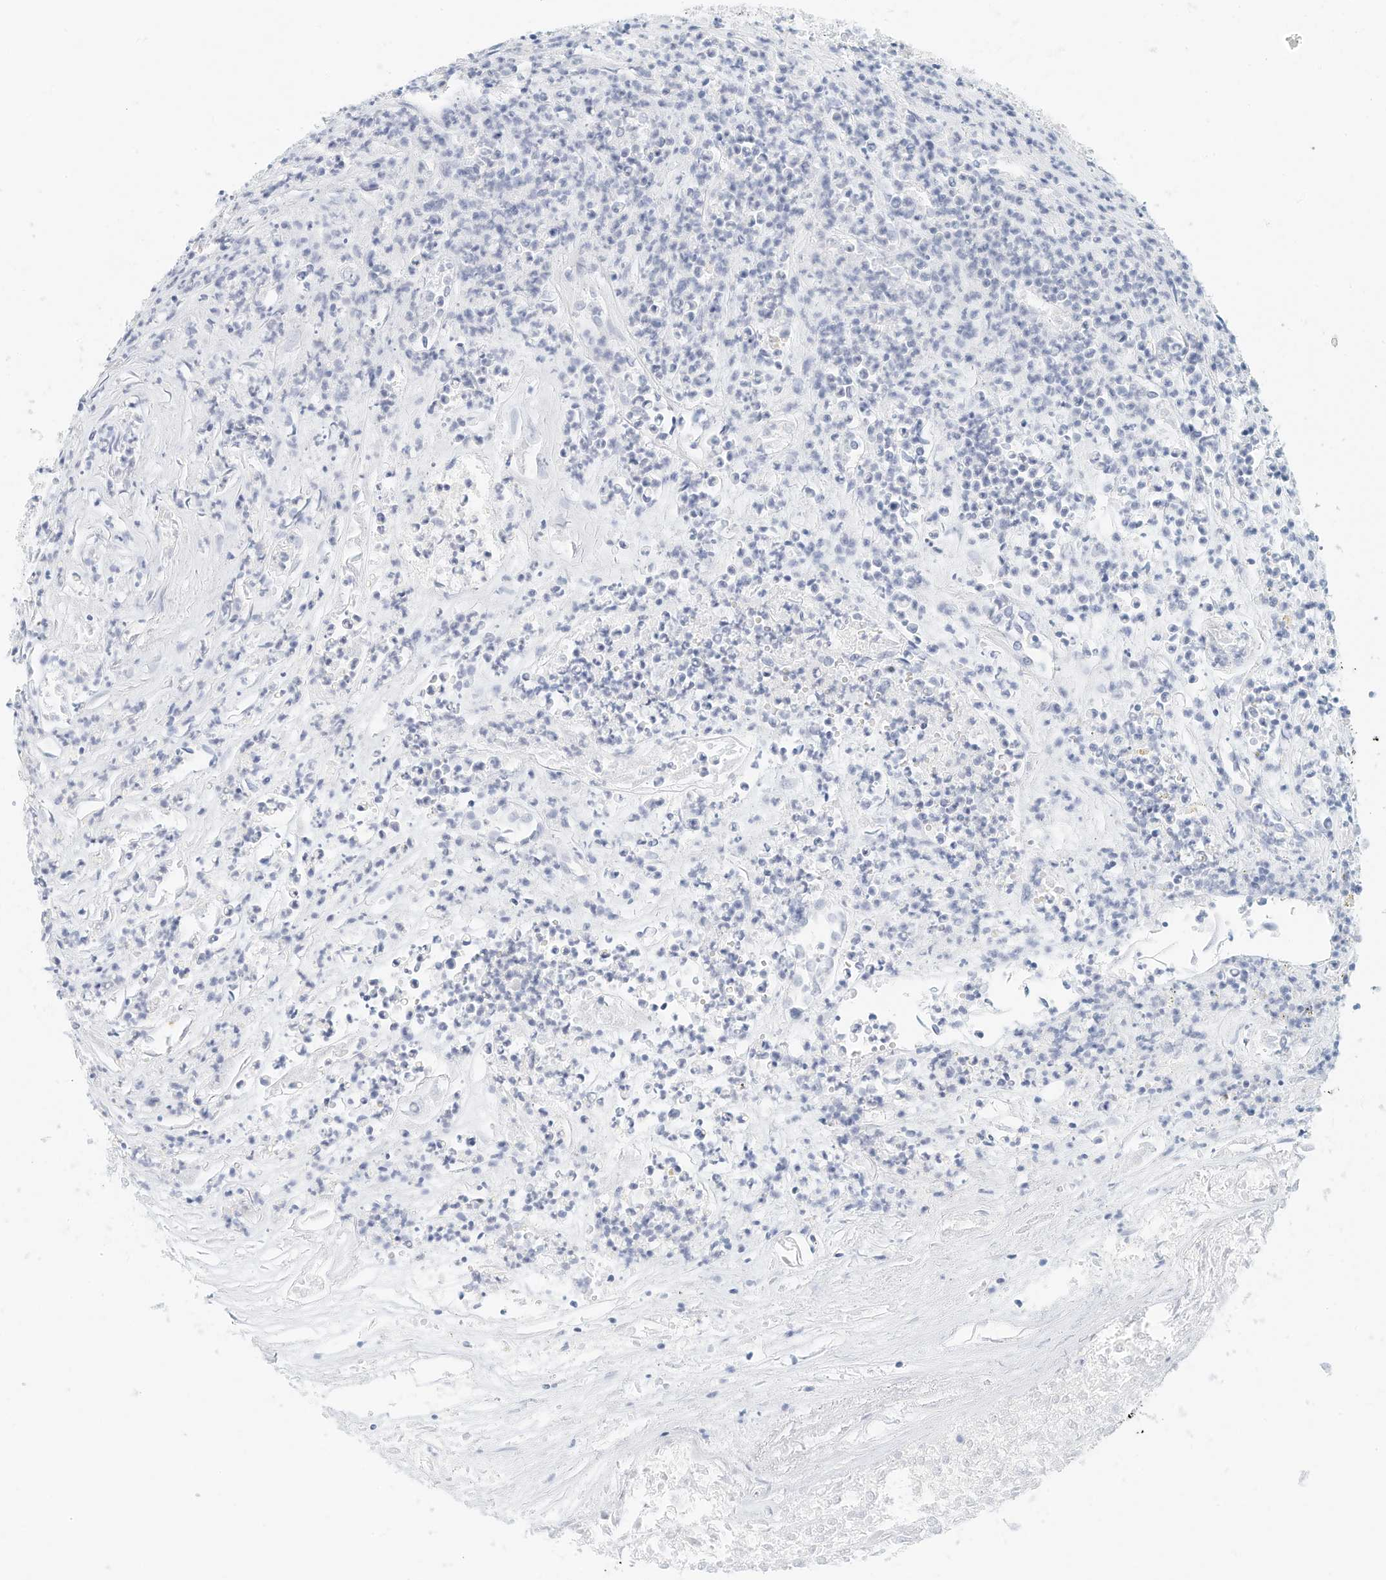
{"staining": {"intensity": "negative", "quantity": "none", "location": "none"}, "tissue": "renal cancer", "cell_type": "Tumor cells", "image_type": "cancer", "snomed": [{"axis": "morphology", "description": "Adenocarcinoma, NOS"}, {"axis": "topography", "description": "Kidney"}], "caption": "Immunohistochemistry (IHC) of adenocarcinoma (renal) demonstrates no staining in tumor cells. Nuclei are stained in blue.", "gene": "ARHGAP28", "patient": {"sex": "female", "age": 54}}